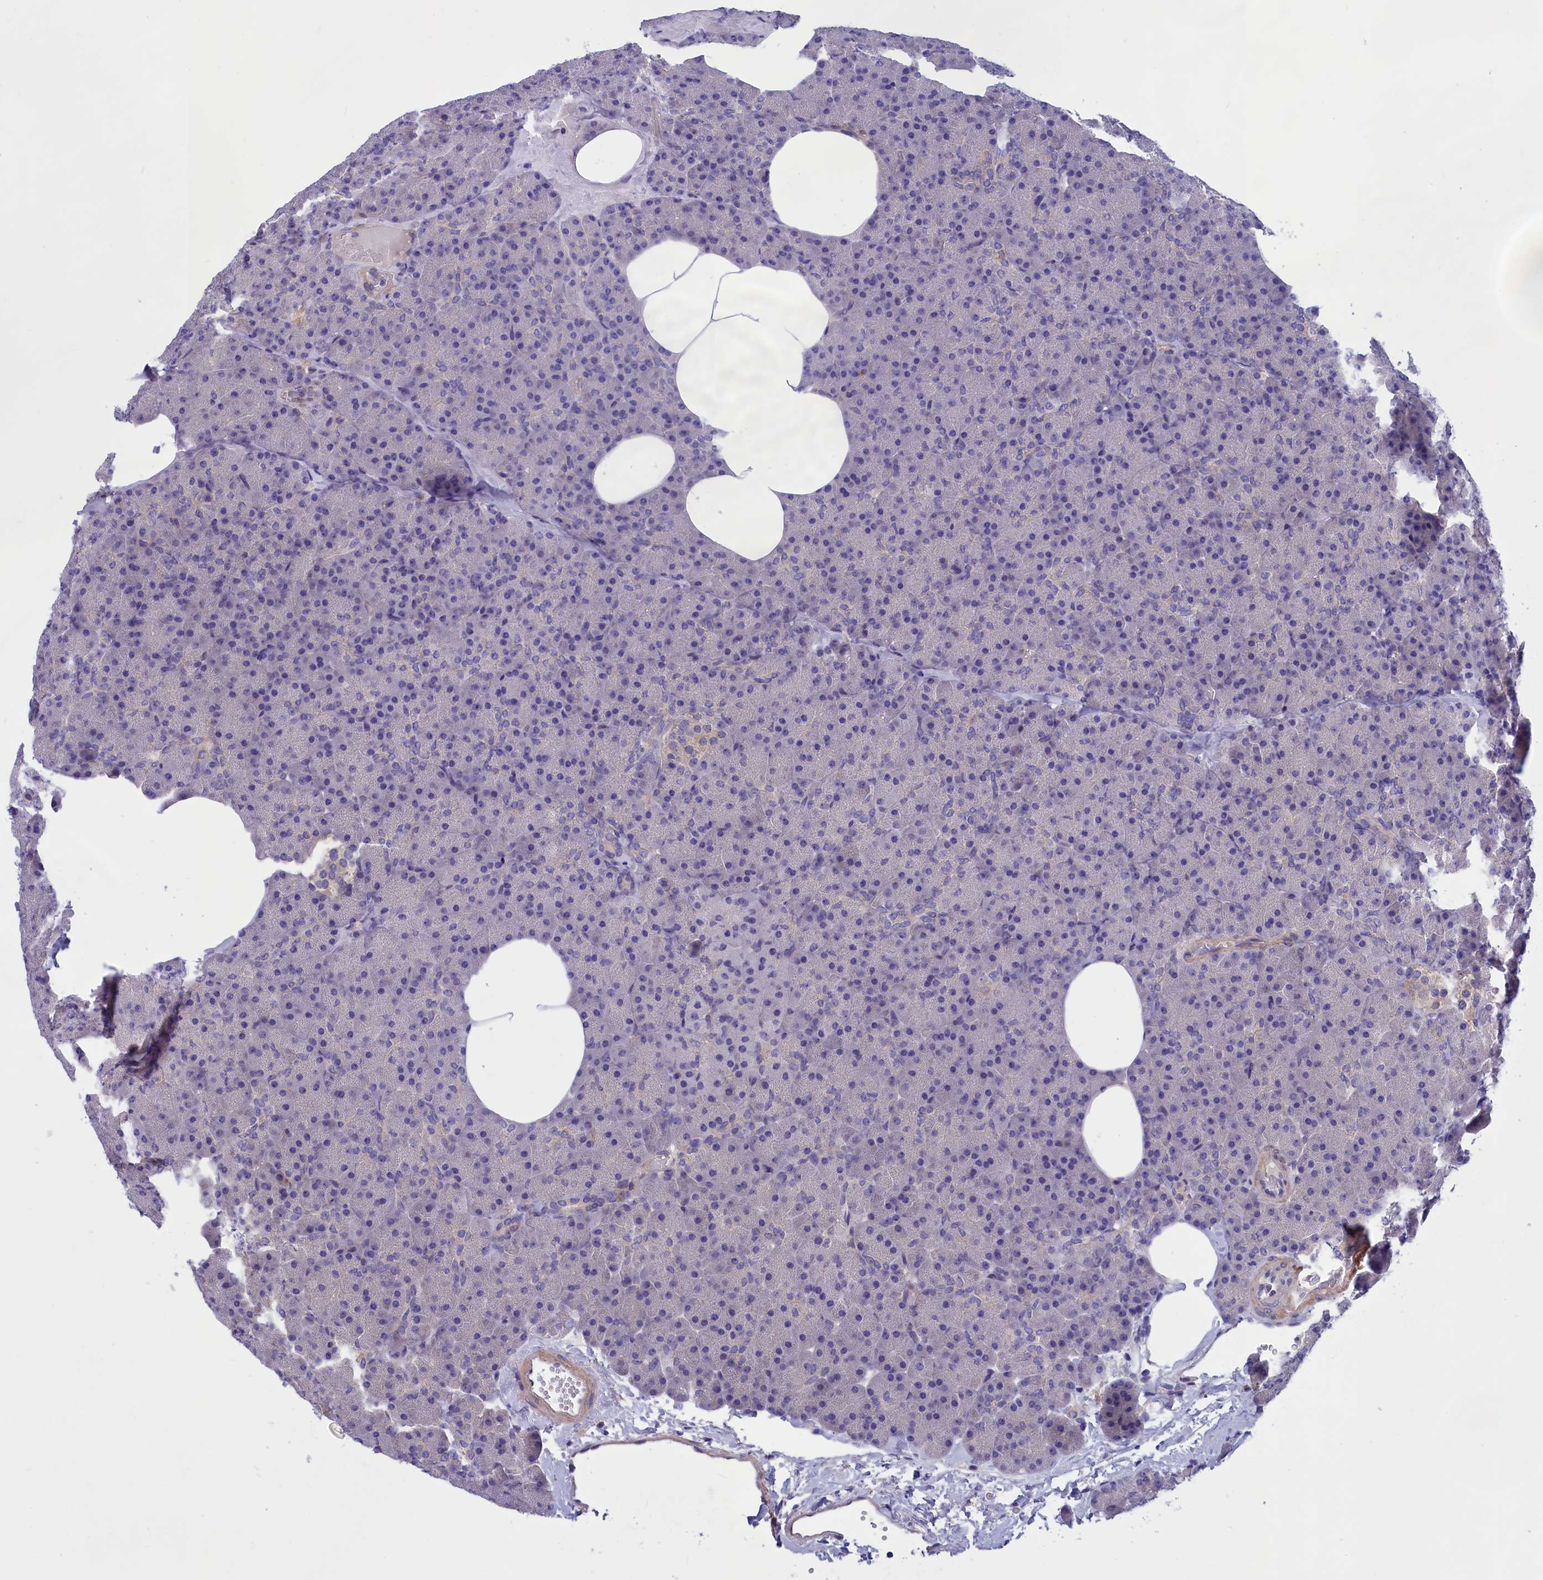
{"staining": {"intensity": "negative", "quantity": "none", "location": "none"}, "tissue": "pancreas", "cell_type": "Exocrine glandular cells", "image_type": "normal", "snomed": [{"axis": "morphology", "description": "Normal tissue, NOS"}, {"axis": "morphology", "description": "Carcinoid, malignant, NOS"}, {"axis": "topography", "description": "Pancreas"}], "caption": "High power microscopy histopathology image of an IHC micrograph of unremarkable pancreas, revealing no significant positivity in exocrine glandular cells. (Stains: DAB (3,3'-diaminobenzidine) IHC with hematoxylin counter stain, Microscopy: brightfield microscopy at high magnification).", "gene": "AMDHD2", "patient": {"sex": "female", "age": 35}}